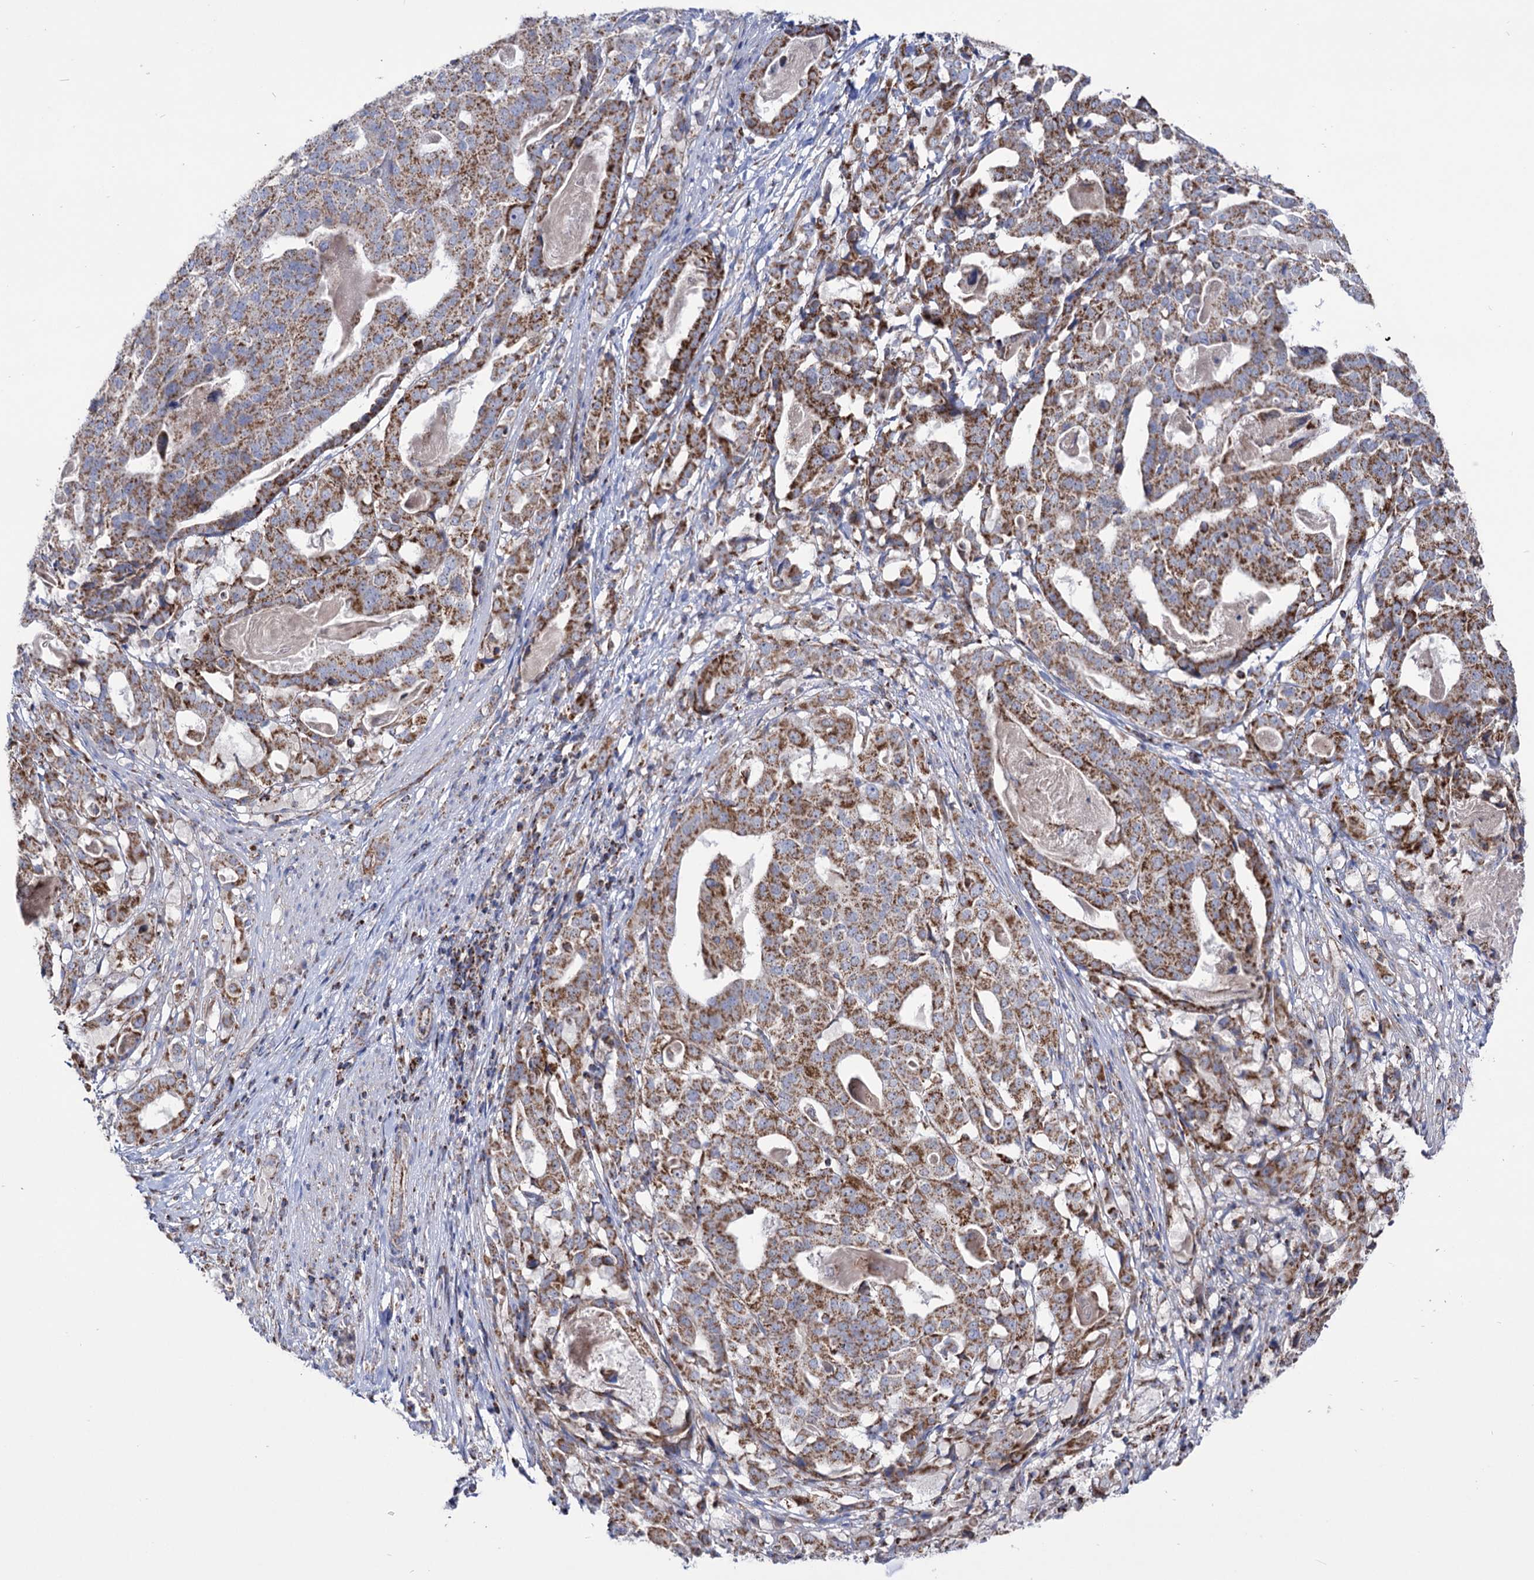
{"staining": {"intensity": "moderate", "quantity": ">75%", "location": "cytoplasmic/membranous"}, "tissue": "stomach cancer", "cell_type": "Tumor cells", "image_type": "cancer", "snomed": [{"axis": "morphology", "description": "Adenocarcinoma, NOS"}, {"axis": "topography", "description": "Stomach"}], "caption": "DAB (3,3'-diaminobenzidine) immunohistochemical staining of stomach cancer exhibits moderate cytoplasmic/membranous protein expression in approximately >75% of tumor cells. (brown staining indicates protein expression, while blue staining denotes nuclei).", "gene": "ABHD10", "patient": {"sex": "male", "age": 48}}